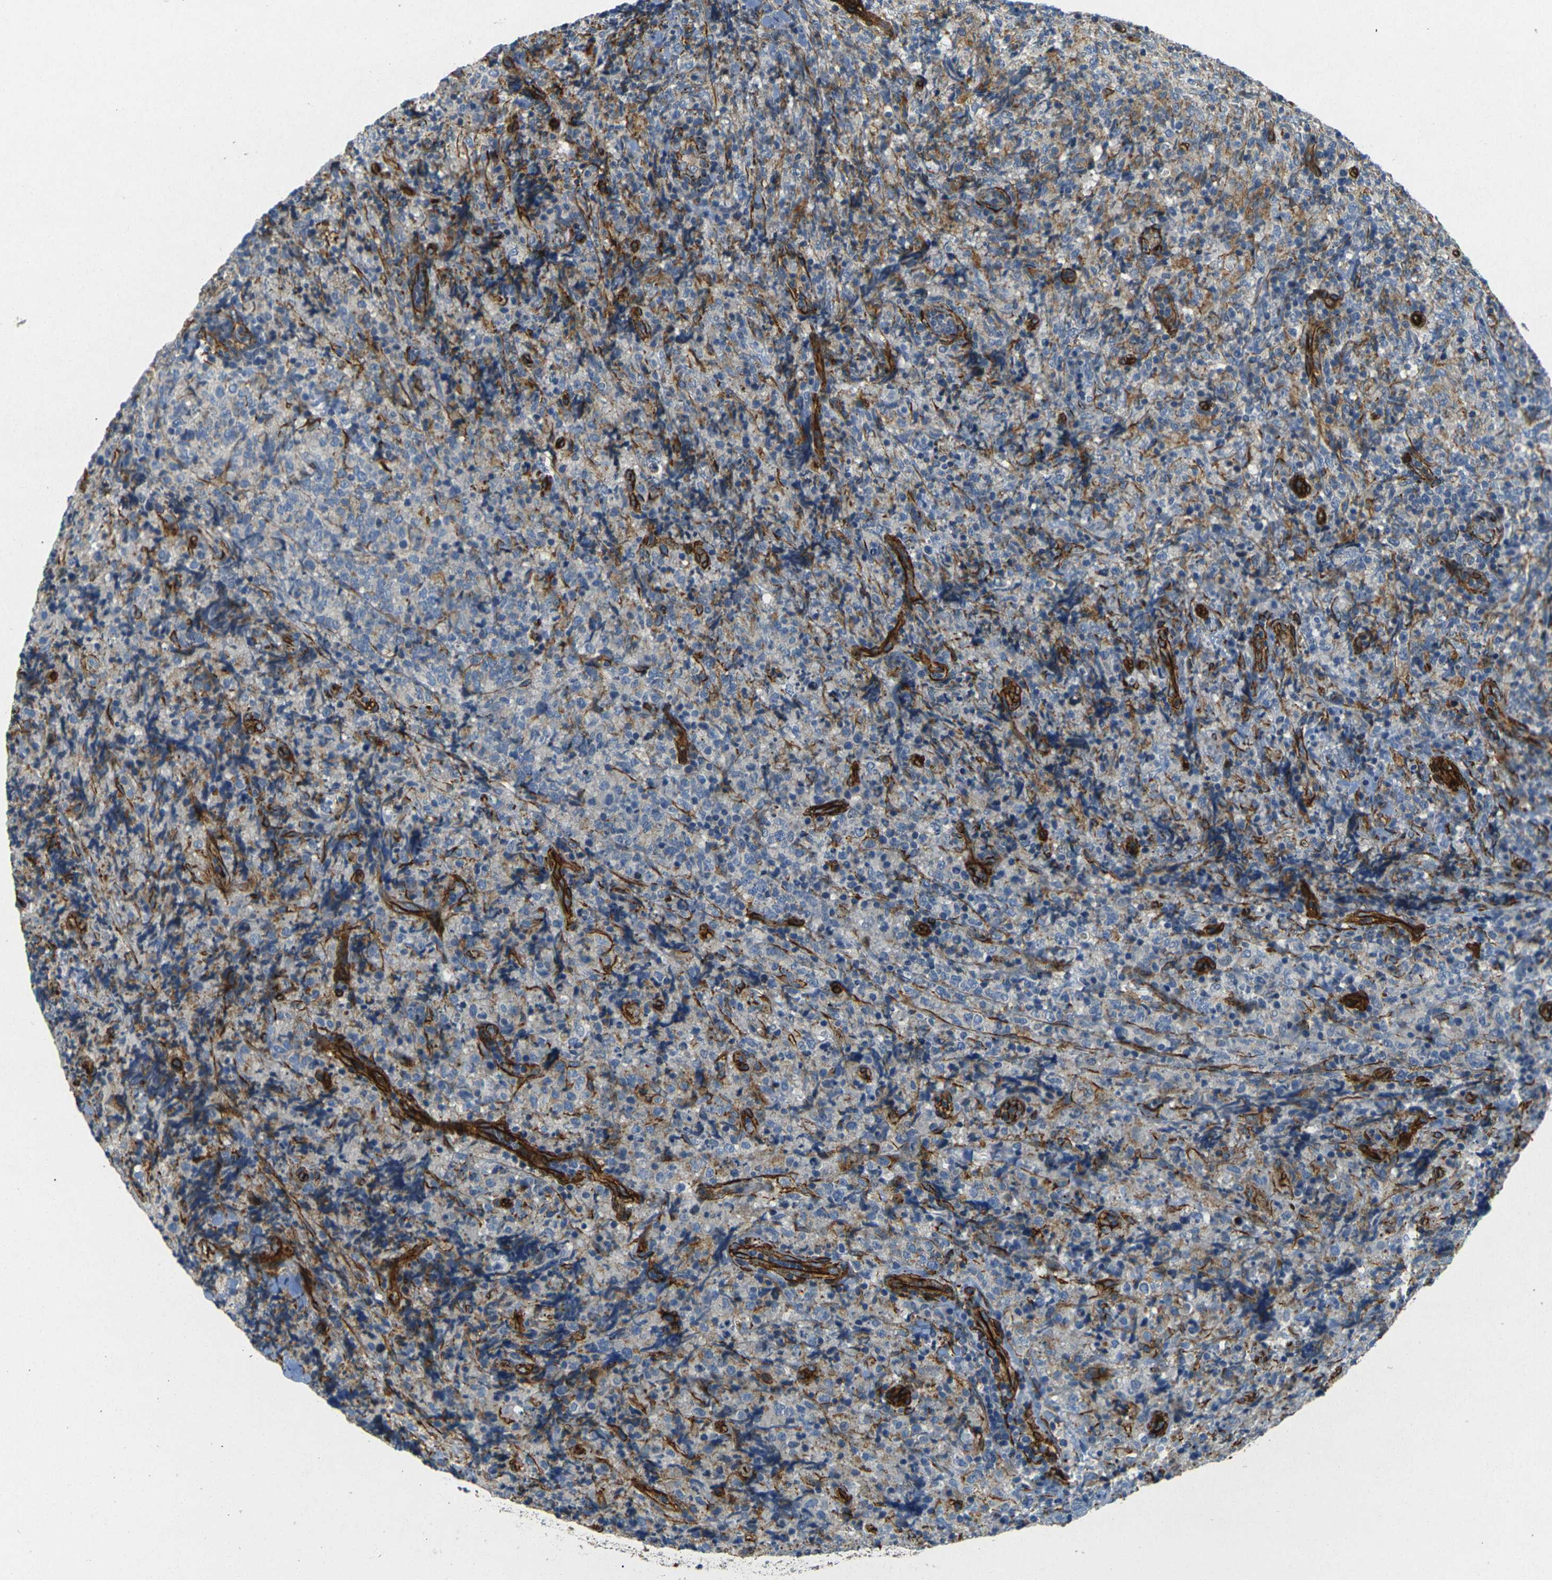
{"staining": {"intensity": "weak", "quantity": "<25%", "location": "cytoplasmic/membranous"}, "tissue": "lymphoma", "cell_type": "Tumor cells", "image_type": "cancer", "snomed": [{"axis": "morphology", "description": "Malignant lymphoma, non-Hodgkin's type, High grade"}, {"axis": "topography", "description": "Tonsil"}], "caption": "Tumor cells are negative for protein expression in human malignant lymphoma, non-Hodgkin's type (high-grade). (Stains: DAB immunohistochemistry (IHC) with hematoxylin counter stain, Microscopy: brightfield microscopy at high magnification).", "gene": "EPHA7", "patient": {"sex": "female", "age": 36}}